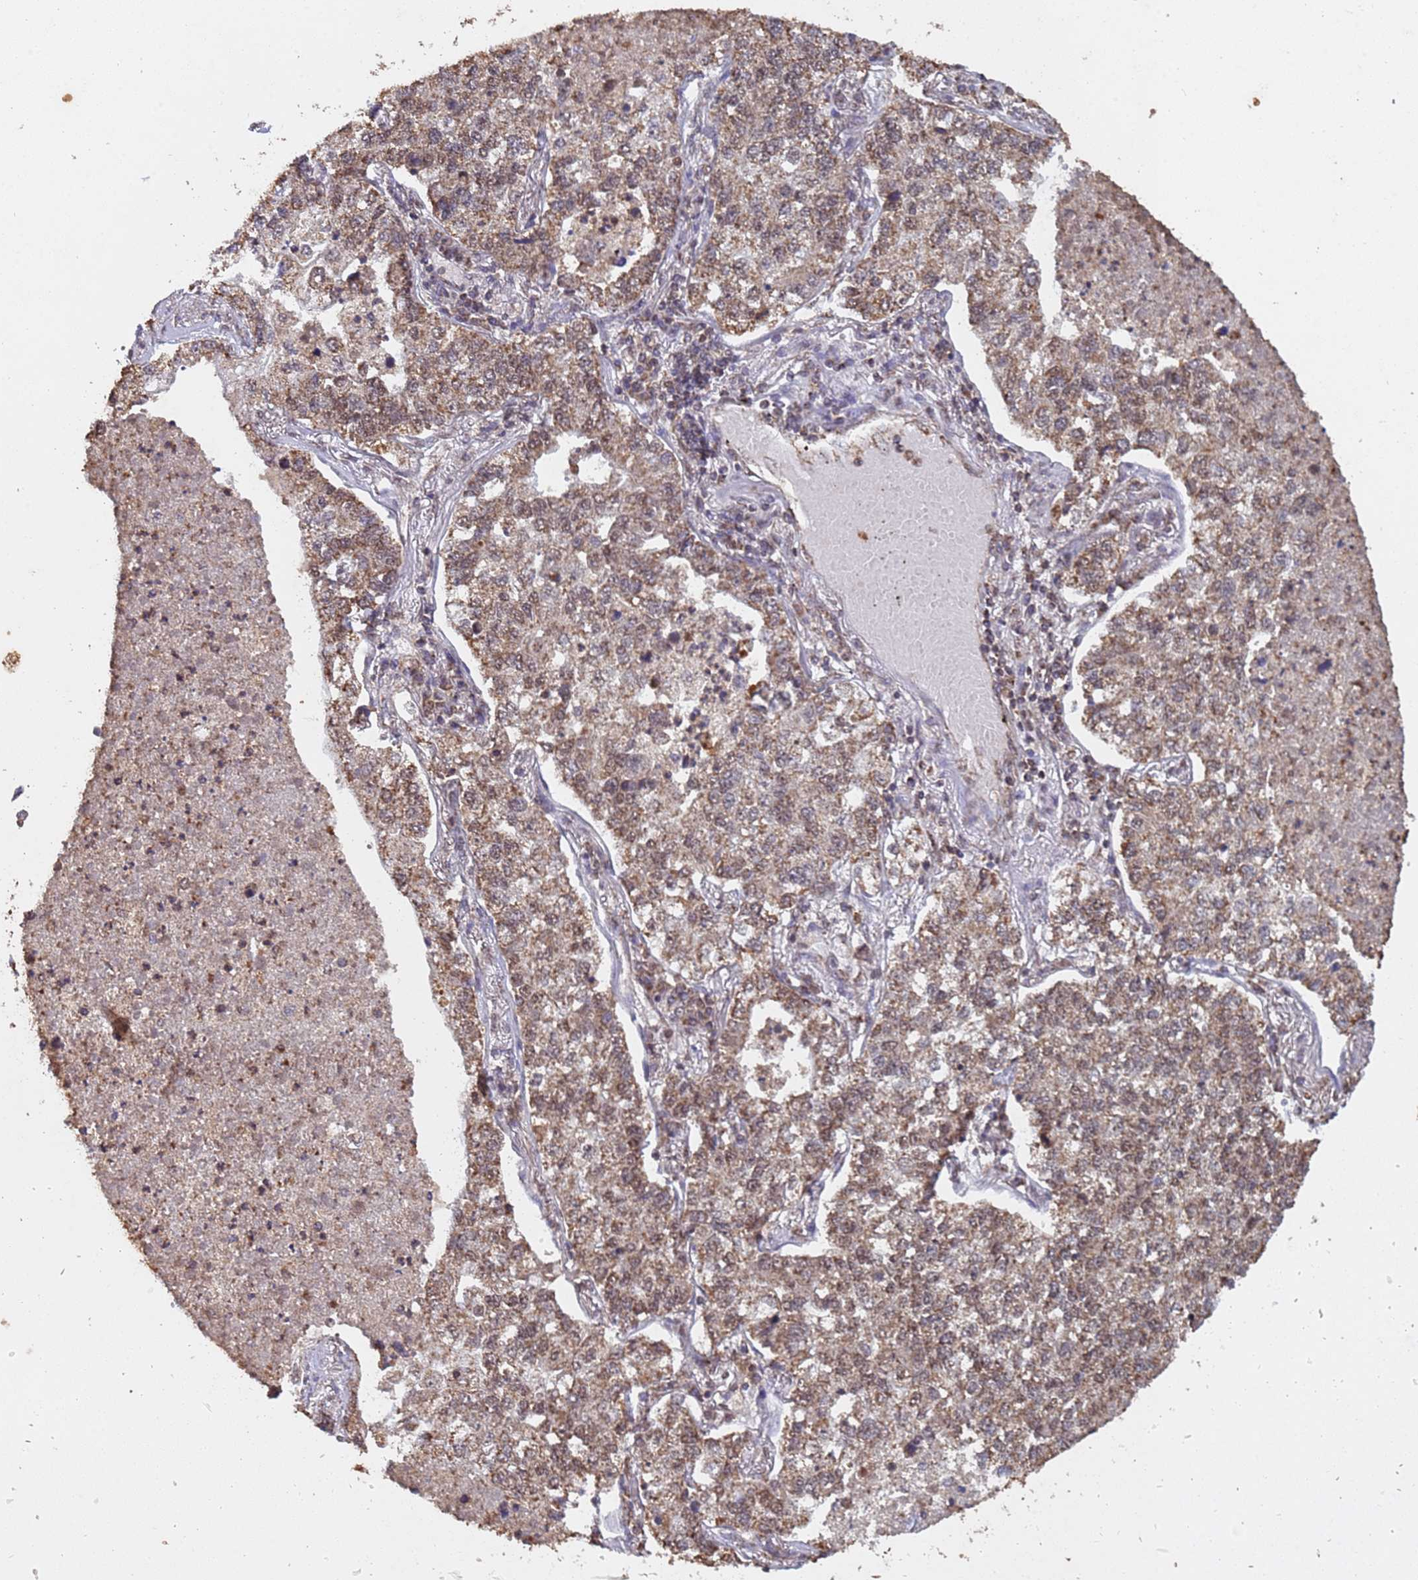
{"staining": {"intensity": "moderate", "quantity": ">75%", "location": "nuclear"}, "tissue": "lung cancer", "cell_type": "Tumor cells", "image_type": "cancer", "snomed": [{"axis": "morphology", "description": "Adenocarcinoma, NOS"}, {"axis": "topography", "description": "Lung"}], "caption": "Moderate nuclear staining for a protein is identified in approximately >75% of tumor cells of lung cancer using immunohistochemistry (IHC).", "gene": "HDAC10", "patient": {"sex": "male", "age": 49}}